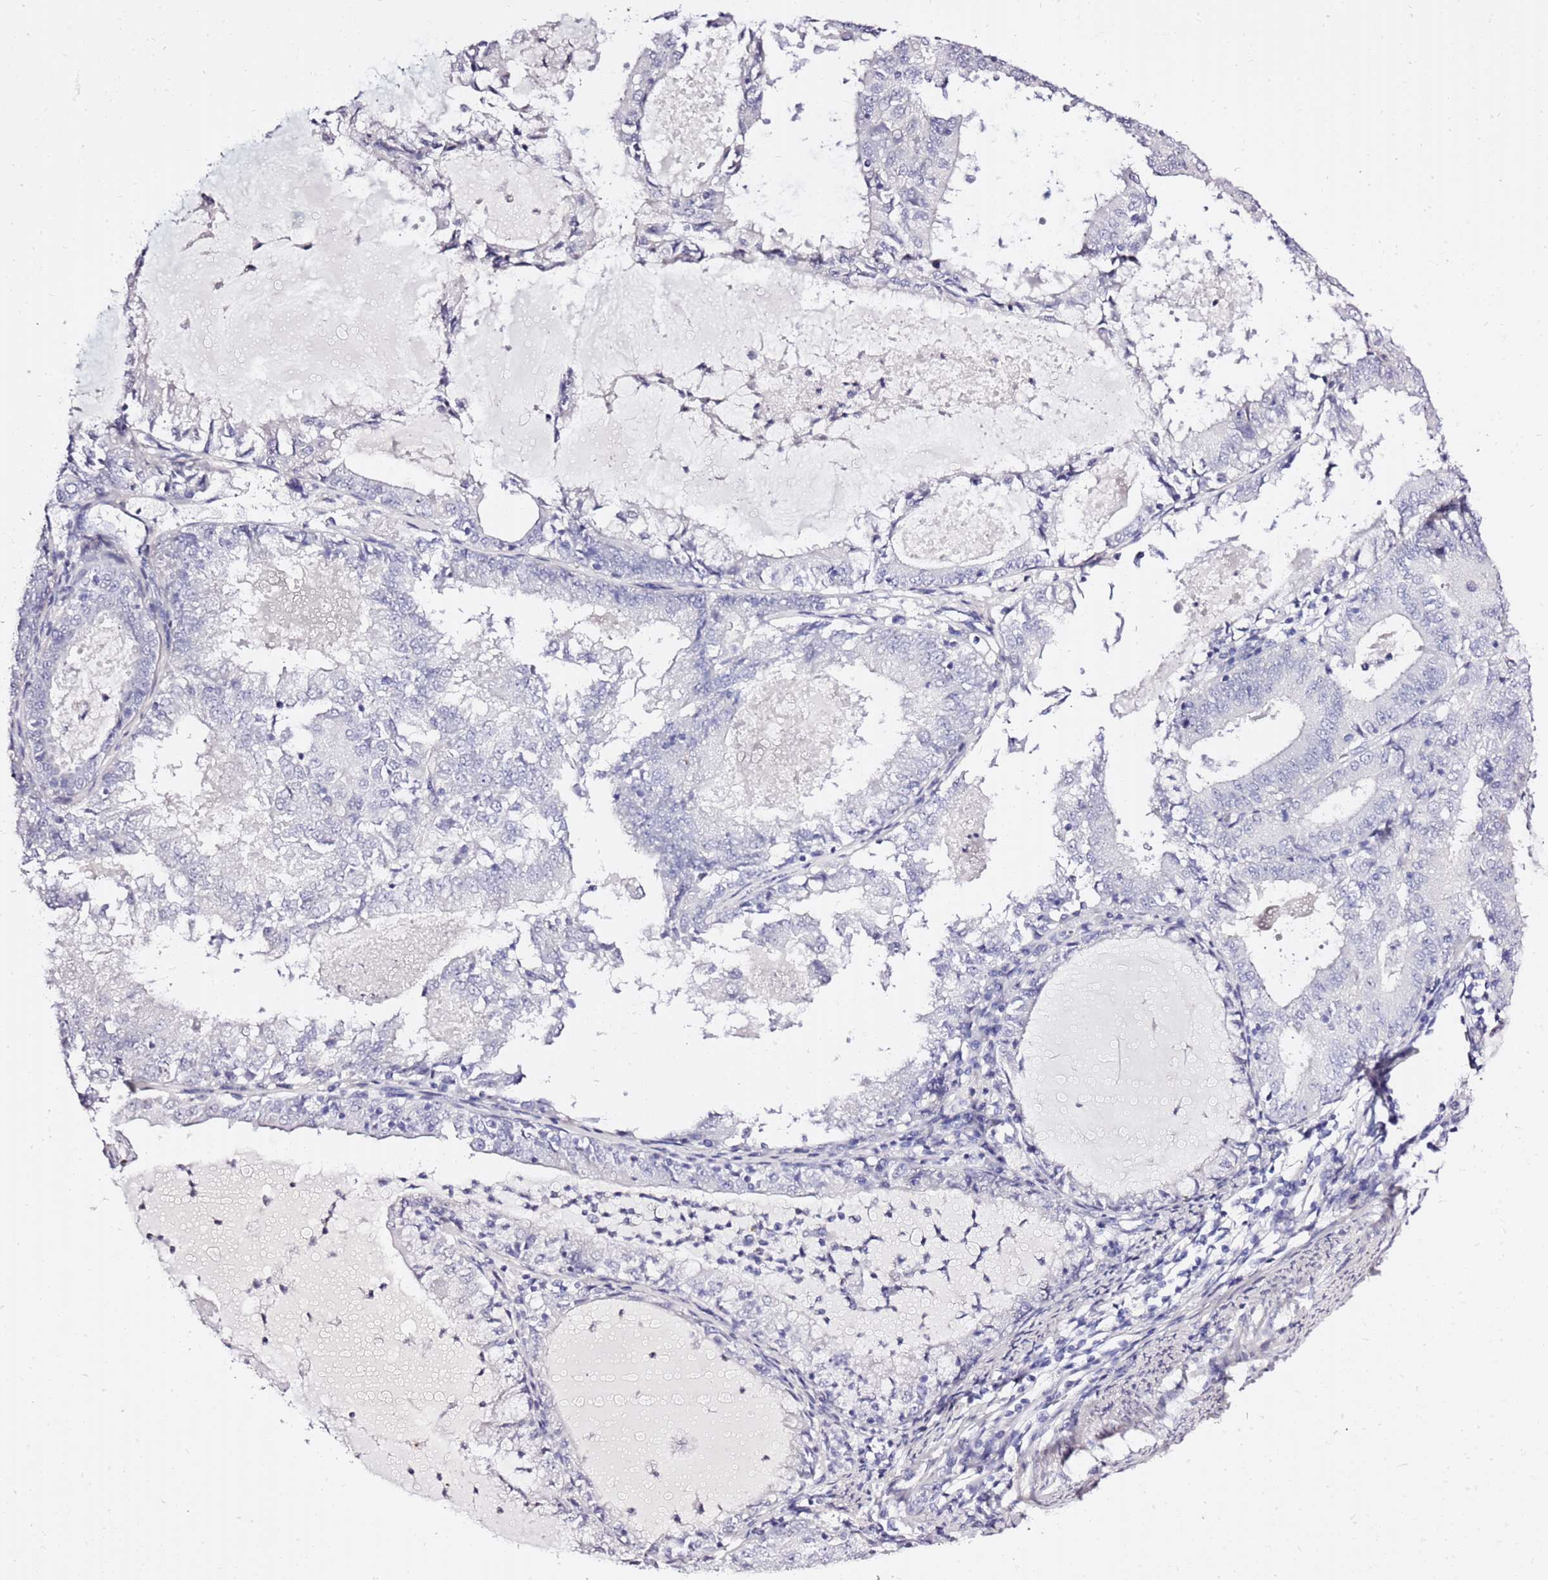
{"staining": {"intensity": "negative", "quantity": "none", "location": "none"}, "tissue": "endometrial cancer", "cell_type": "Tumor cells", "image_type": "cancer", "snomed": [{"axis": "morphology", "description": "Adenocarcinoma, NOS"}, {"axis": "topography", "description": "Endometrium"}], "caption": "Endometrial cancer (adenocarcinoma) was stained to show a protein in brown. There is no significant expression in tumor cells.", "gene": "LIPF", "patient": {"sex": "female", "age": 57}}